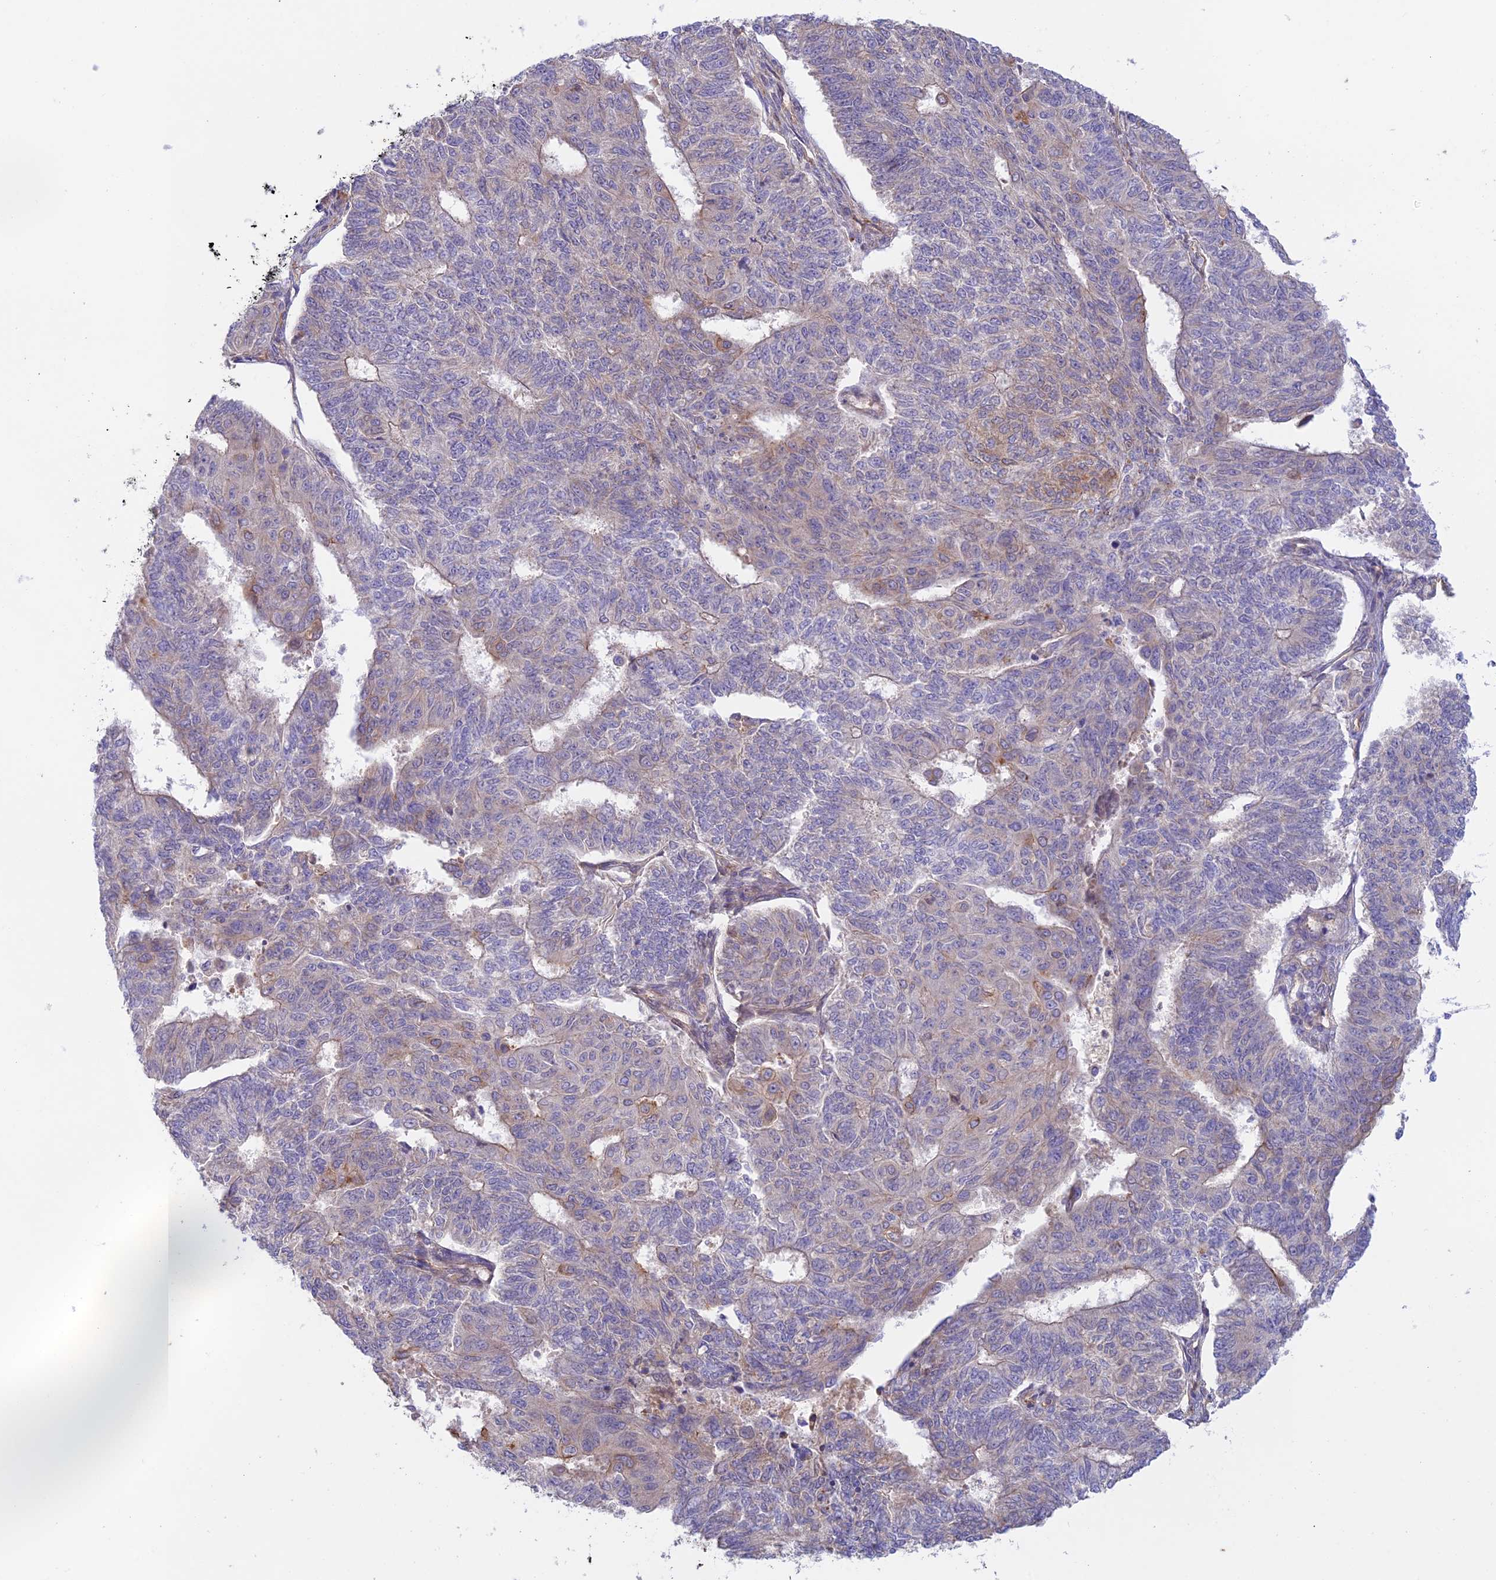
{"staining": {"intensity": "weak", "quantity": "<25%", "location": "cytoplasmic/membranous"}, "tissue": "endometrial cancer", "cell_type": "Tumor cells", "image_type": "cancer", "snomed": [{"axis": "morphology", "description": "Adenocarcinoma, NOS"}, {"axis": "topography", "description": "Endometrium"}], "caption": "IHC image of neoplastic tissue: endometrial cancer stained with DAB displays no significant protein staining in tumor cells.", "gene": "MYO9A", "patient": {"sex": "female", "age": 32}}